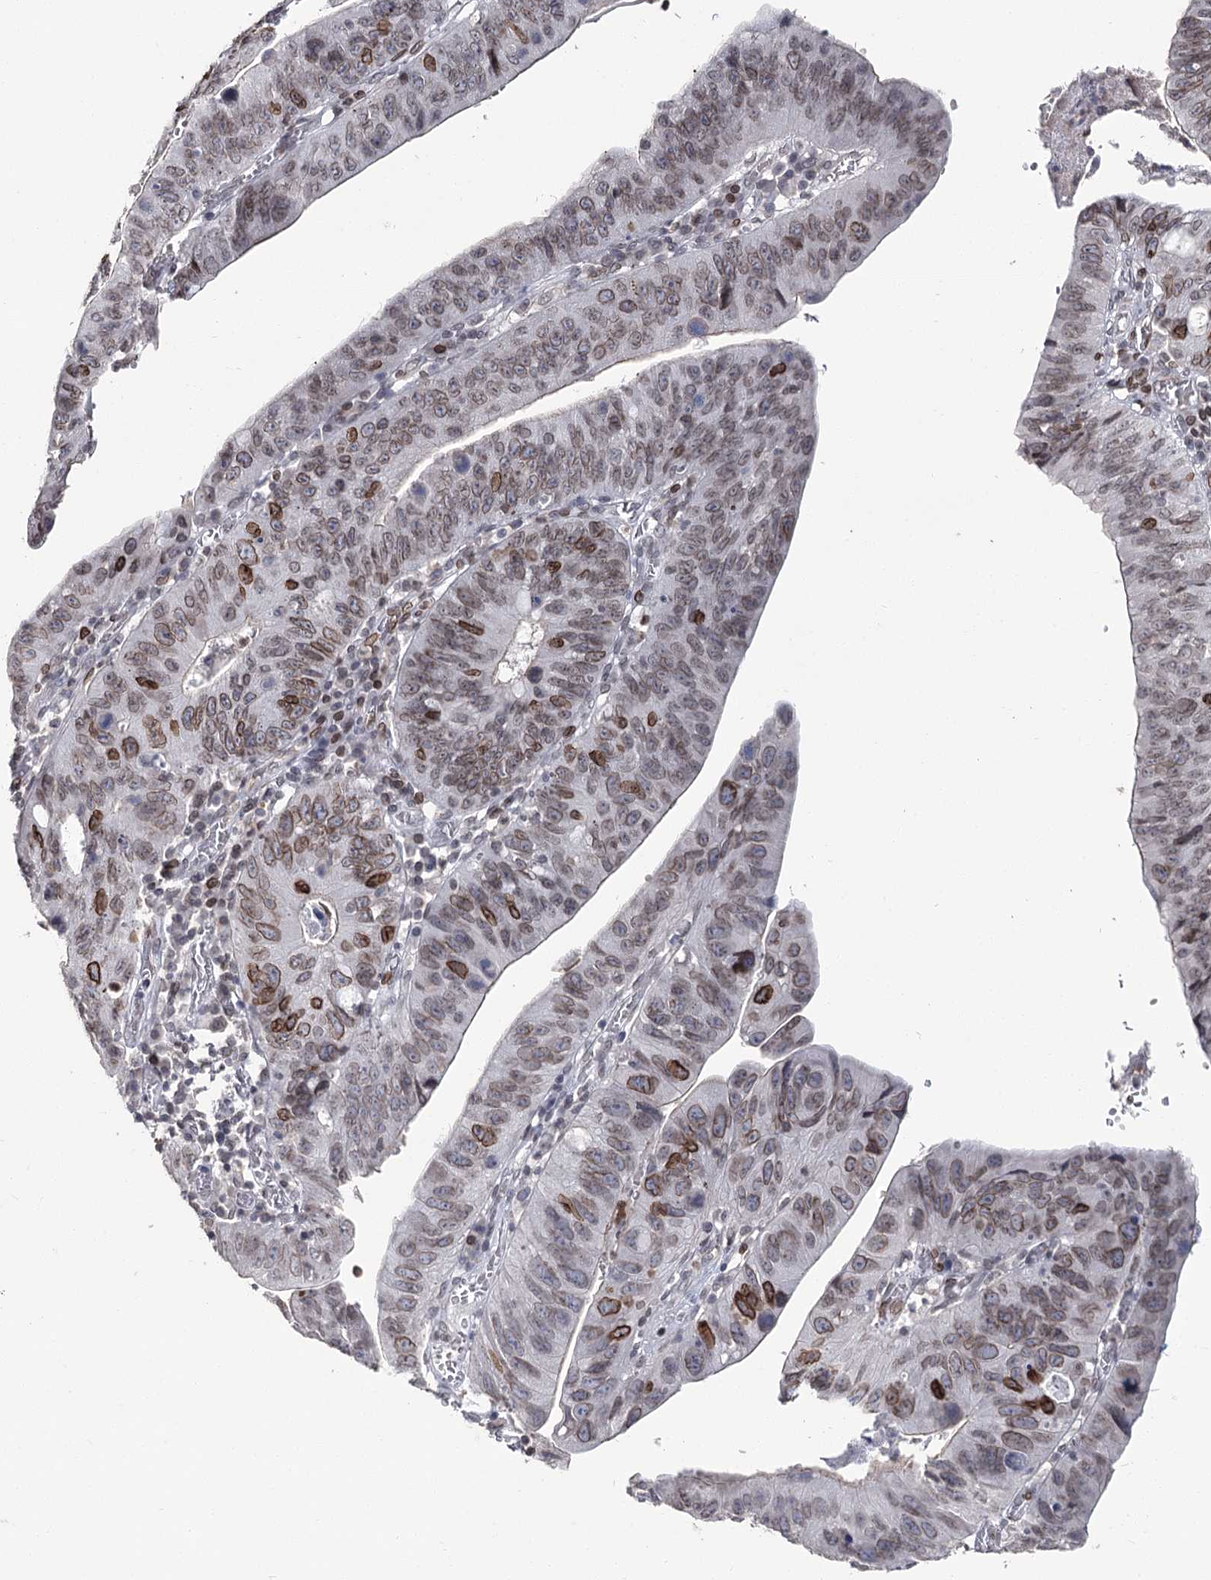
{"staining": {"intensity": "moderate", "quantity": ">75%", "location": "cytoplasmic/membranous,nuclear"}, "tissue": "stomach cancer", "cell_type": "Tumor cells", "image_type": "cancer", "snomed": [{"axis": "morphology", "description": "Adenocarcinoma, NOS"}, {"axis": "topography", "description": "Stomach"}], "caption": "Brown immunohistochemical staining in human stomach cancer (adenocarcinoma) demonstrates moderate cytoplasmic/membranous and nuclear staining in about >75% of tumor cells.", "gene": "KIAA0930", "patient": {"sex": "male", "age": 59}}